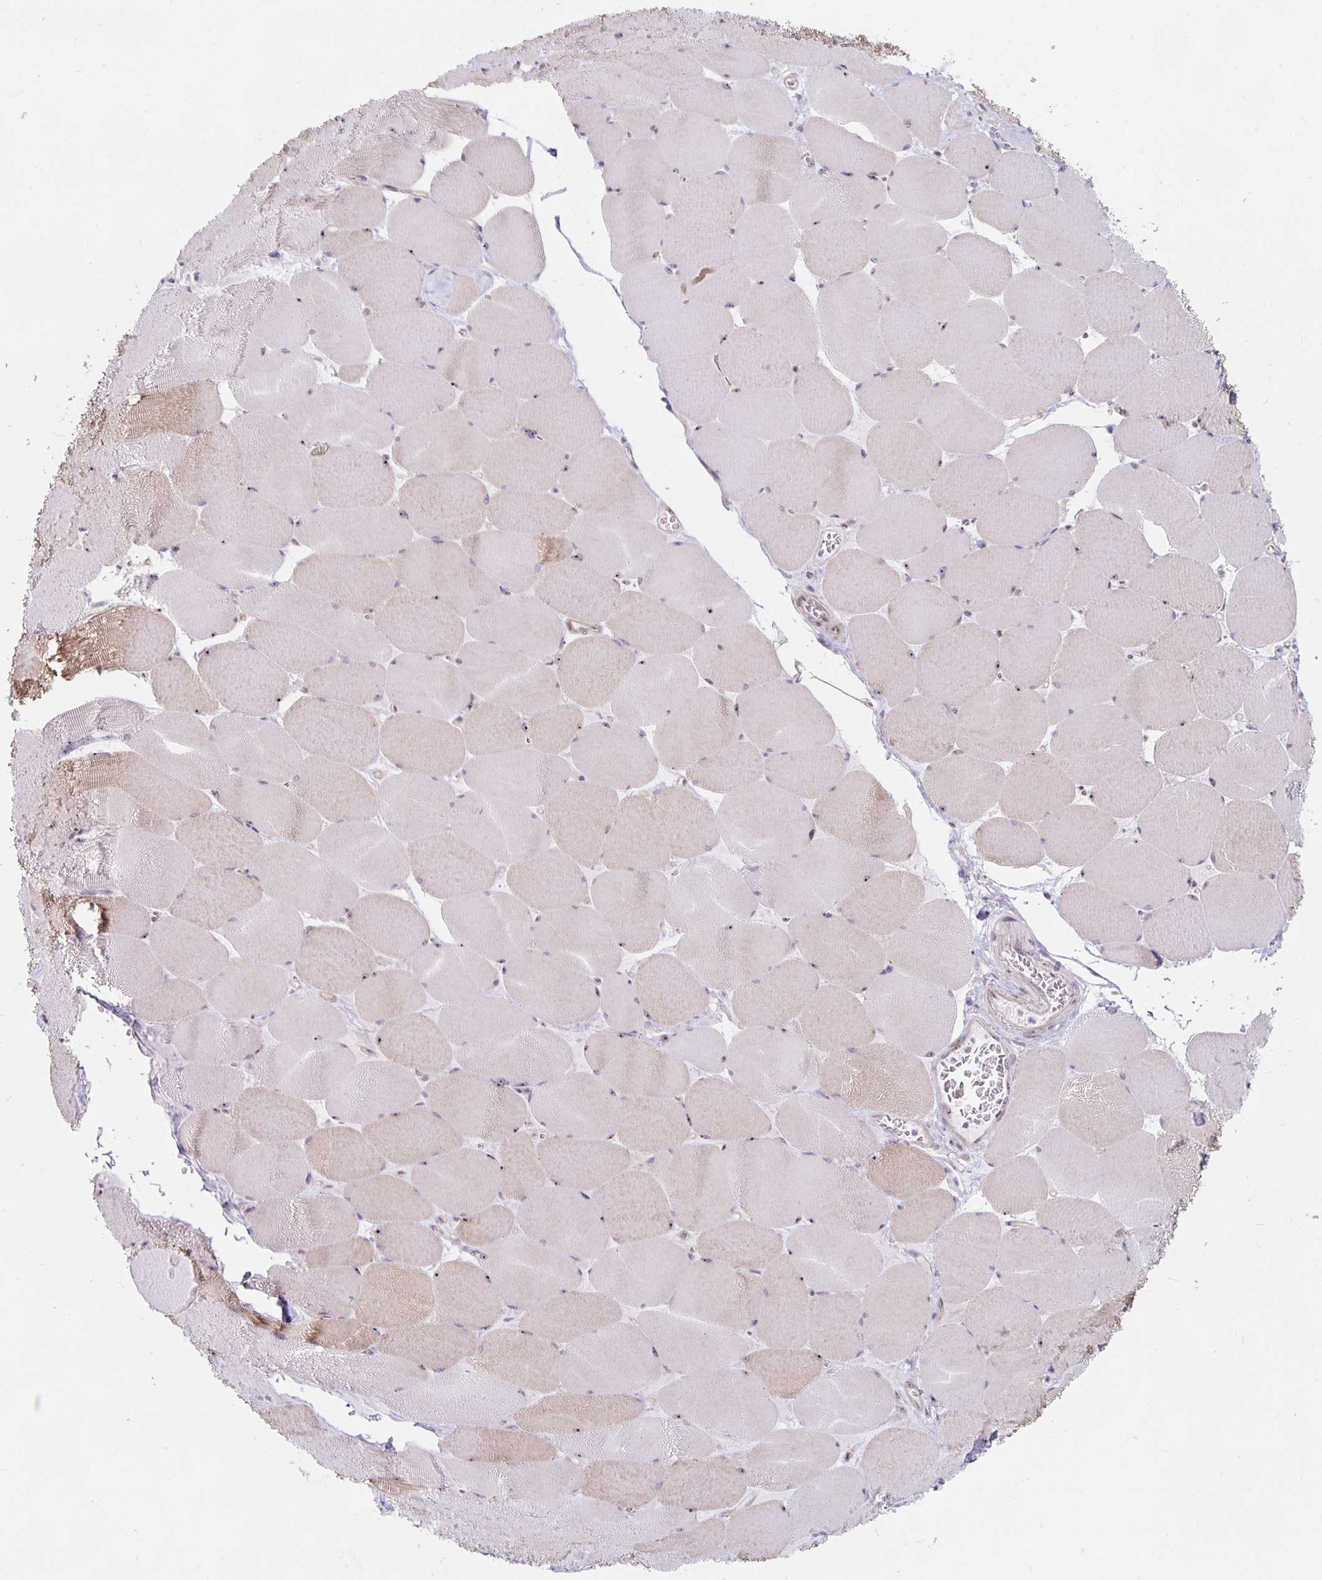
{"staining": {"intensity": "weak", "quantity": "25%-75%", "location": "cytoplasmic/membranous,nuclear"}, "tissue": "skeletal muscle", "cell_type": "Myocytes", "image_type": "normal", "snomed": [{"axis": "morphology", "description": "Normal tissue, NOS"}, {"axis": "topography", "description": "Skeletal muscle"}], "caption": "This is a micrograph of immunohistochemistry staining of unremarkable skeletal muscle, which shows weak staining in the cytoplasmic/membranous,nuclear of myocytes.", "gene": "NUP85", "patient": {"sex": "female", "age": 75}}